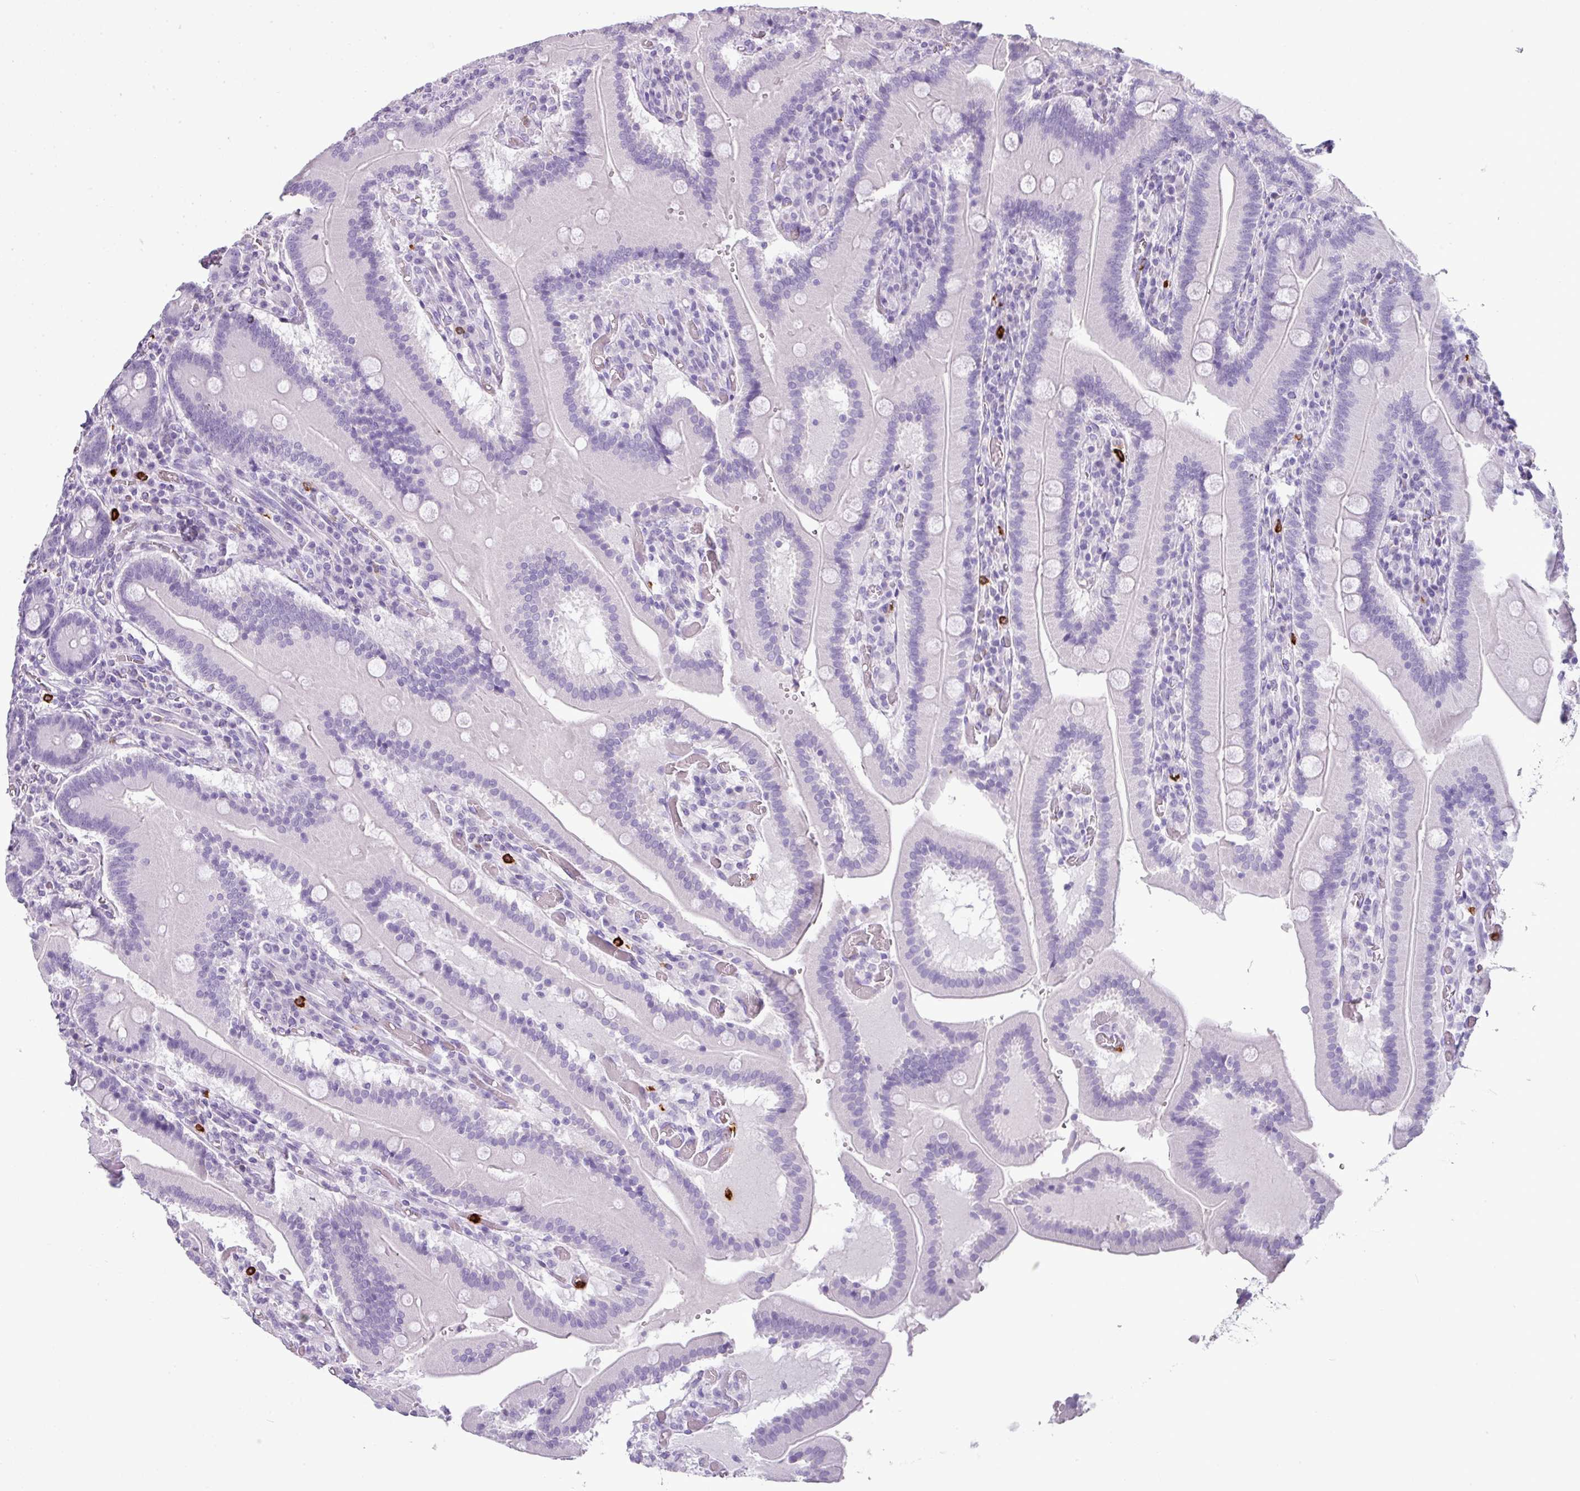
{"staining": {"intensity": "negative", "quantity": "none", "location": "none"}, "tissue": "duodenum", "cell_type": "Glandular cells", "image_type": "normal", "snomed": [{"axis": "morphology", "description": "Normal tissue, NOS"}, {"axis": "topography", "description": "Duodenum"}], "caption": "Immunohistochemistry (IHC) image of benign duodenum: duodenum stained with DAB reveals no significant protein positivity in glandular cells. The staining is performed using DAB brown chromogen with nuclei counter-stained in using hematoxylin.", "gene": "CTSG", "patient": {"sex": "female", "age": 62}}